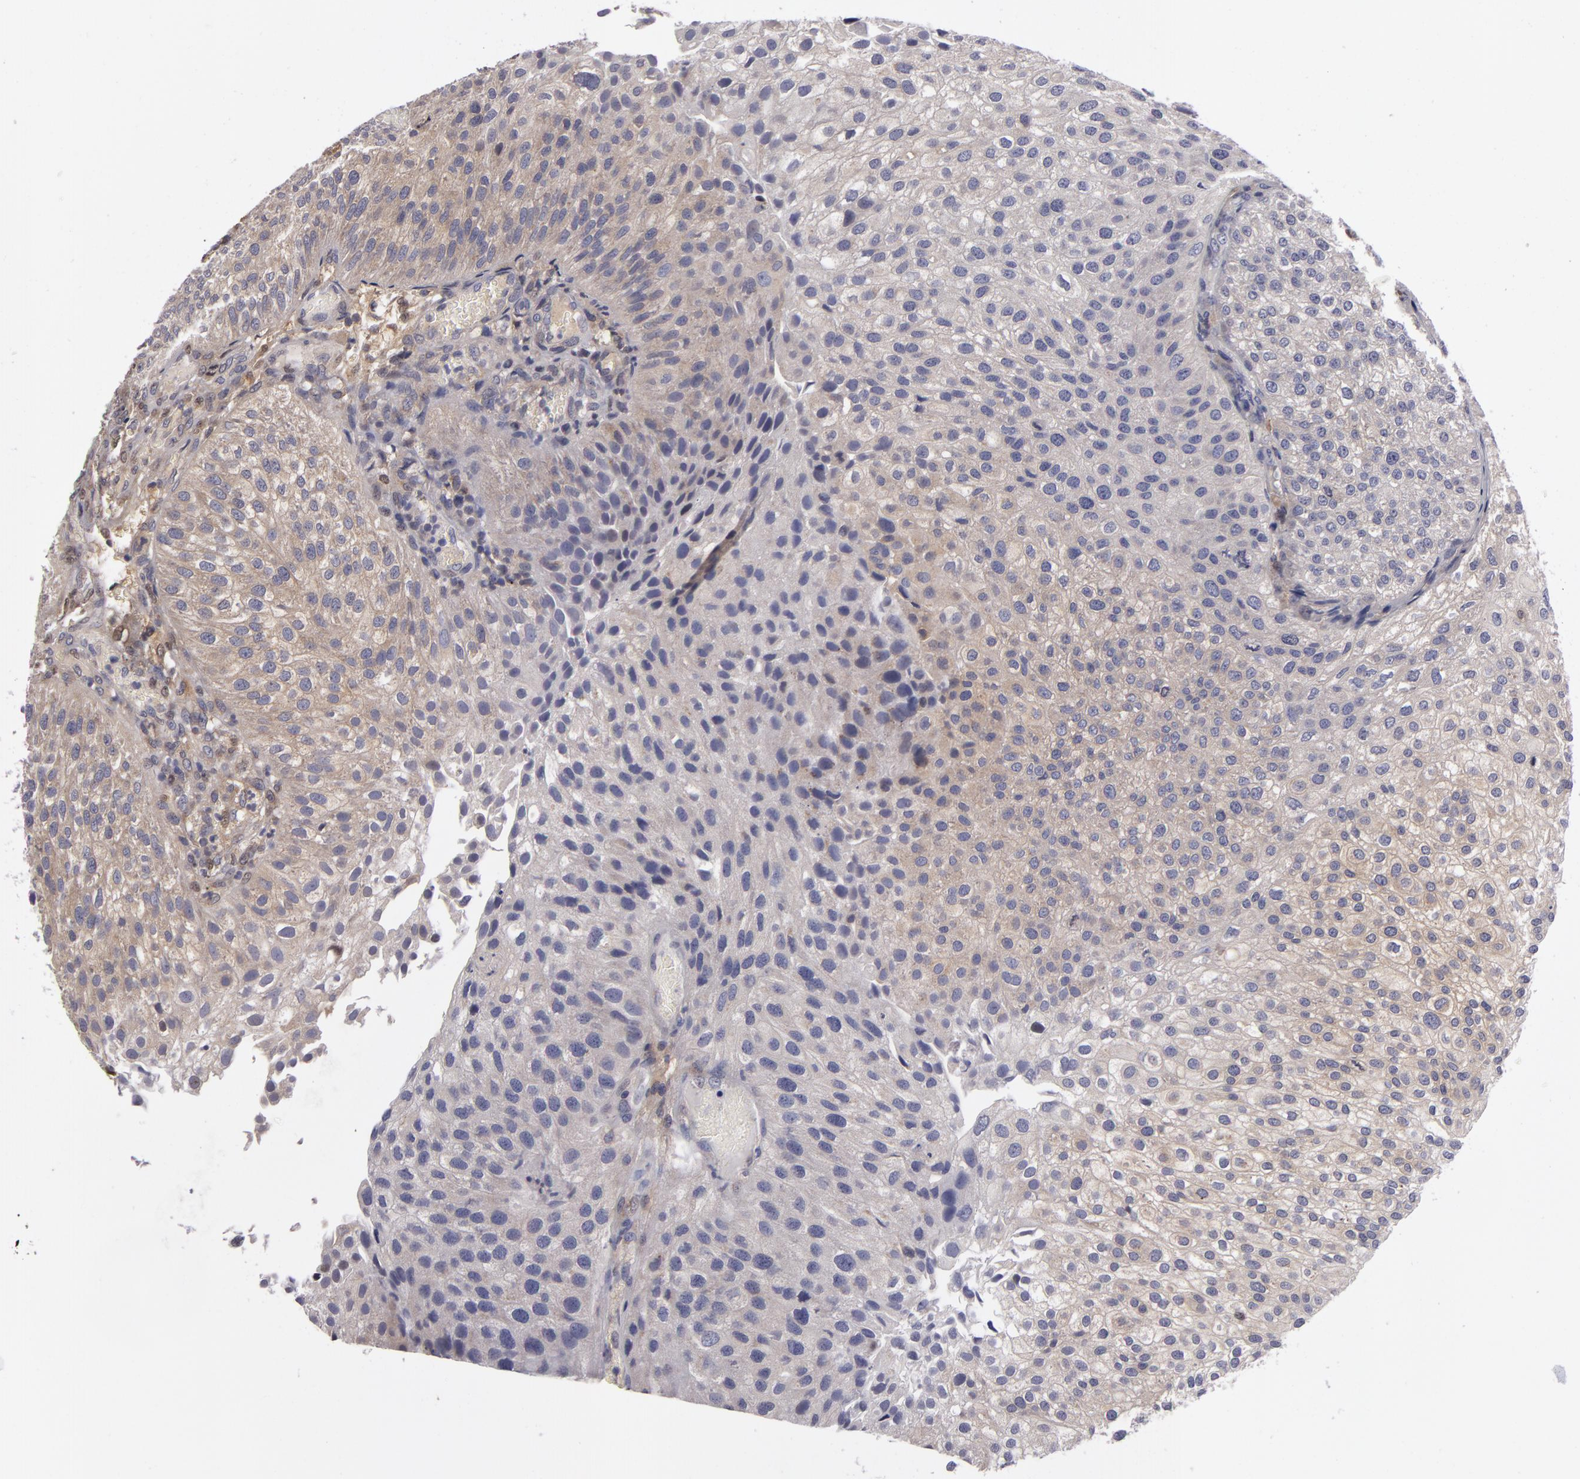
{"staining": {"intensity": "negative", "quantity": "none", "location": "none"}, "tissue": "urothelial cancer", "cell_type": "Tumor cells", "image_type": "cancer", "snomed": [{"axis": "morphology", "description": "Urothelial carcinoma, Low grade"}, {"axis": "topography", "description": "Urinary bladder"}], "caption": "Low-grade urothelial carcinoma was stained to show a protein in brown. There is no significant staining in tumor cells.", "gene": "ZNF229", "patient": {"sex": "female", "age": 89}}